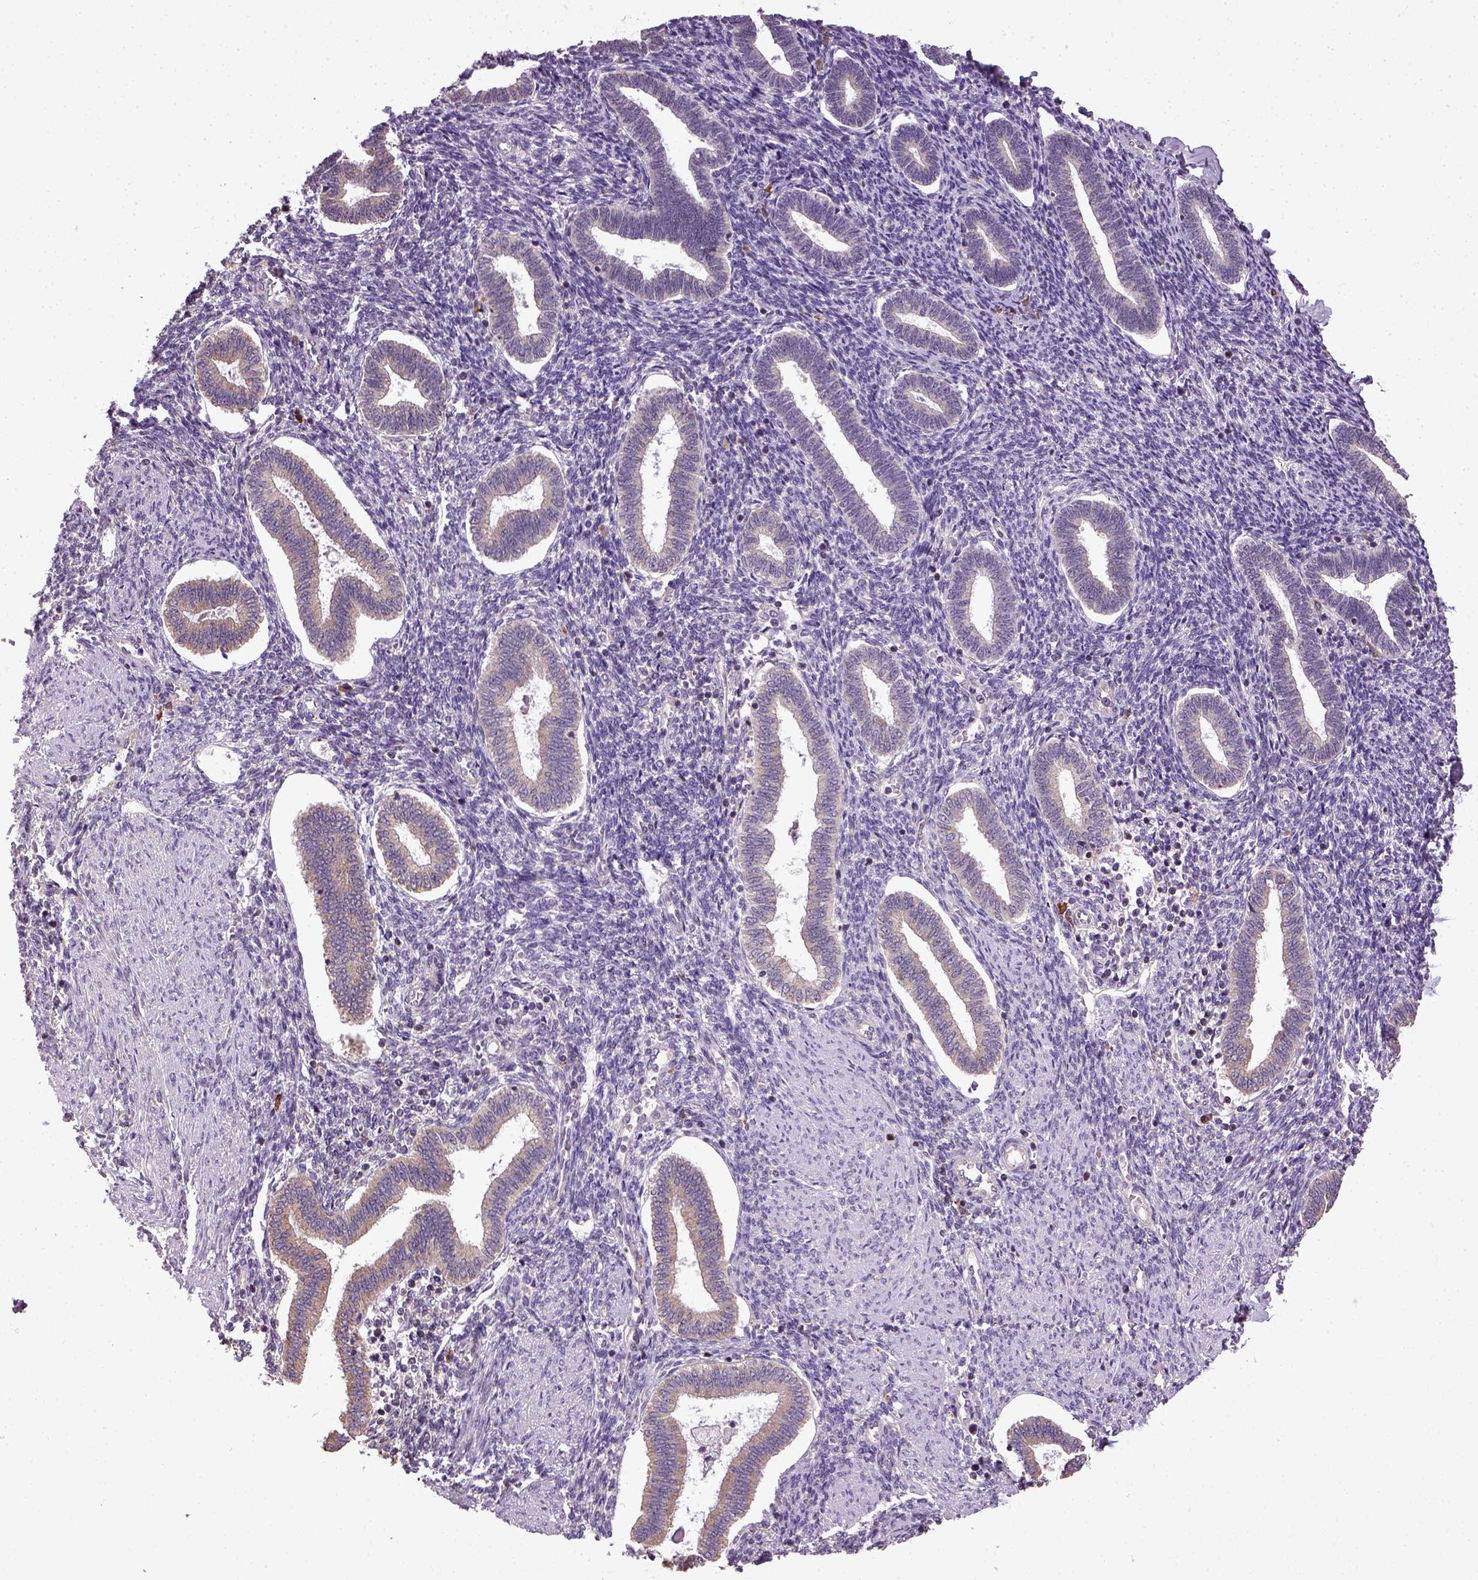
{"staining": {"intensity": "negative", "quantity": "none", "location": "none"}, "tissue": "endometrium", "cell_type": "Cells in endometrial stroma", "image_type": "normal", "snomed": [{"axis": "morphology", "description": "Normal tissue, NOS"}, {"axis": "topography", "description": "Endometrium"}], "caption": "Immunohistochemical staining of normal human endometrium shows no significant expression in cells in endometrial stroma. (Immunohistochemistry, brightfield microscopy, high magnification).", "gene": "TPRG1", "patient": {"sex": "female", "age": 42}}